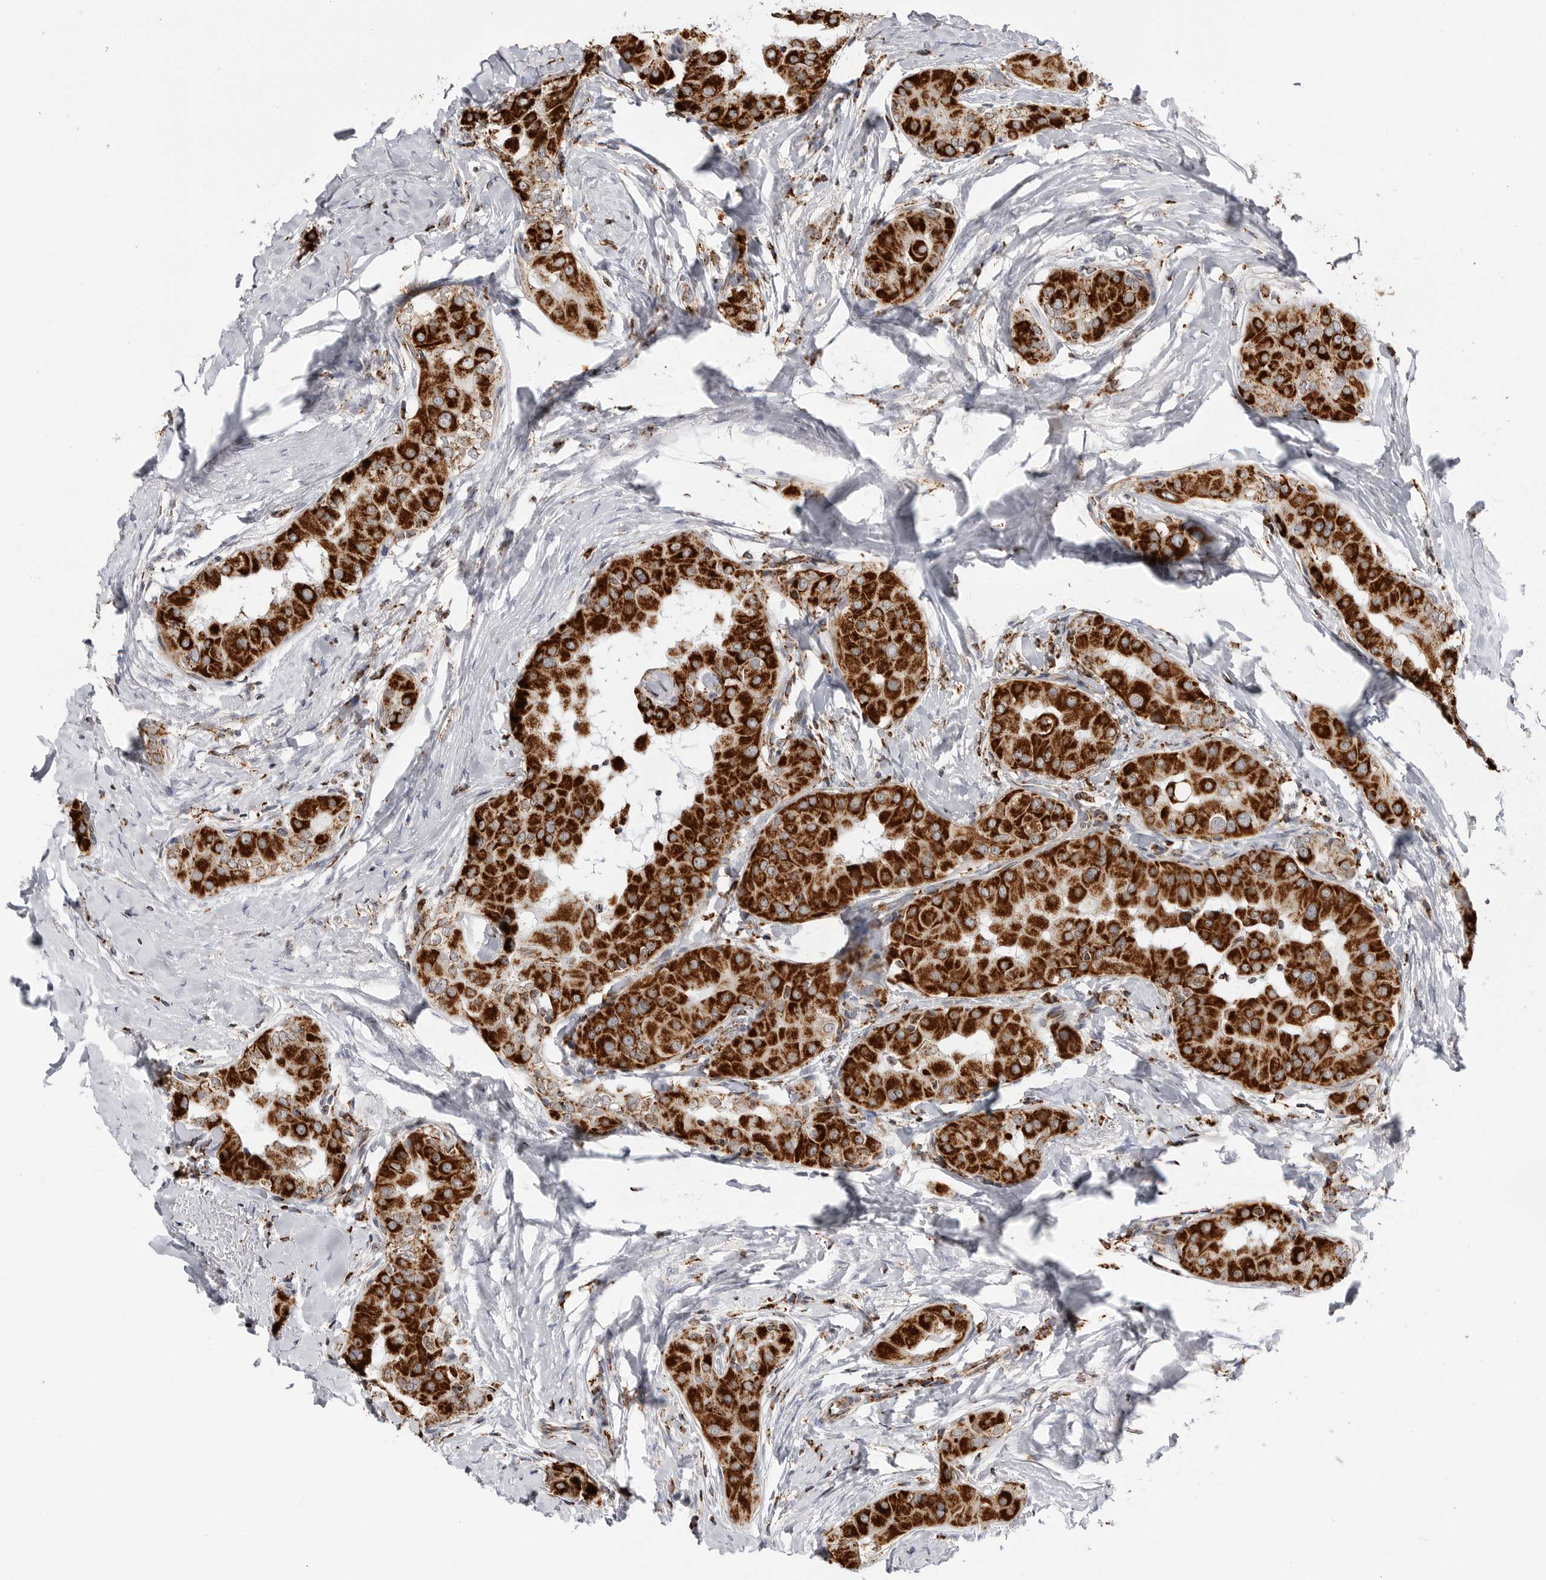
{"staining": {"intensity": "strong", "quantity": ">75%", "location": "cytoplasmic/membranous"}, "tissue": "thyroid cancer", "cell_type": "Tumor cells", "image_type": "cancer", "snomed": [{"axis": "morphology", "description": "Papillary adenocarcinoma, NOS"}, {"axis": "topography", "description": "Thyroid gland"}], "caption": "Immunohistochemistry (IHC) image of neoplastic tissue: human papillary adenocarcinoma (thyroid) stained using immunohistochemistry shows high levels of strong protein expression localized specifically in the cytoplasmic/membranous of tumor cells, appearing as a cytoplasmic/membranous brown color.", "gene": "COX5A", "patient": {"sex": "male", "age": 33}}